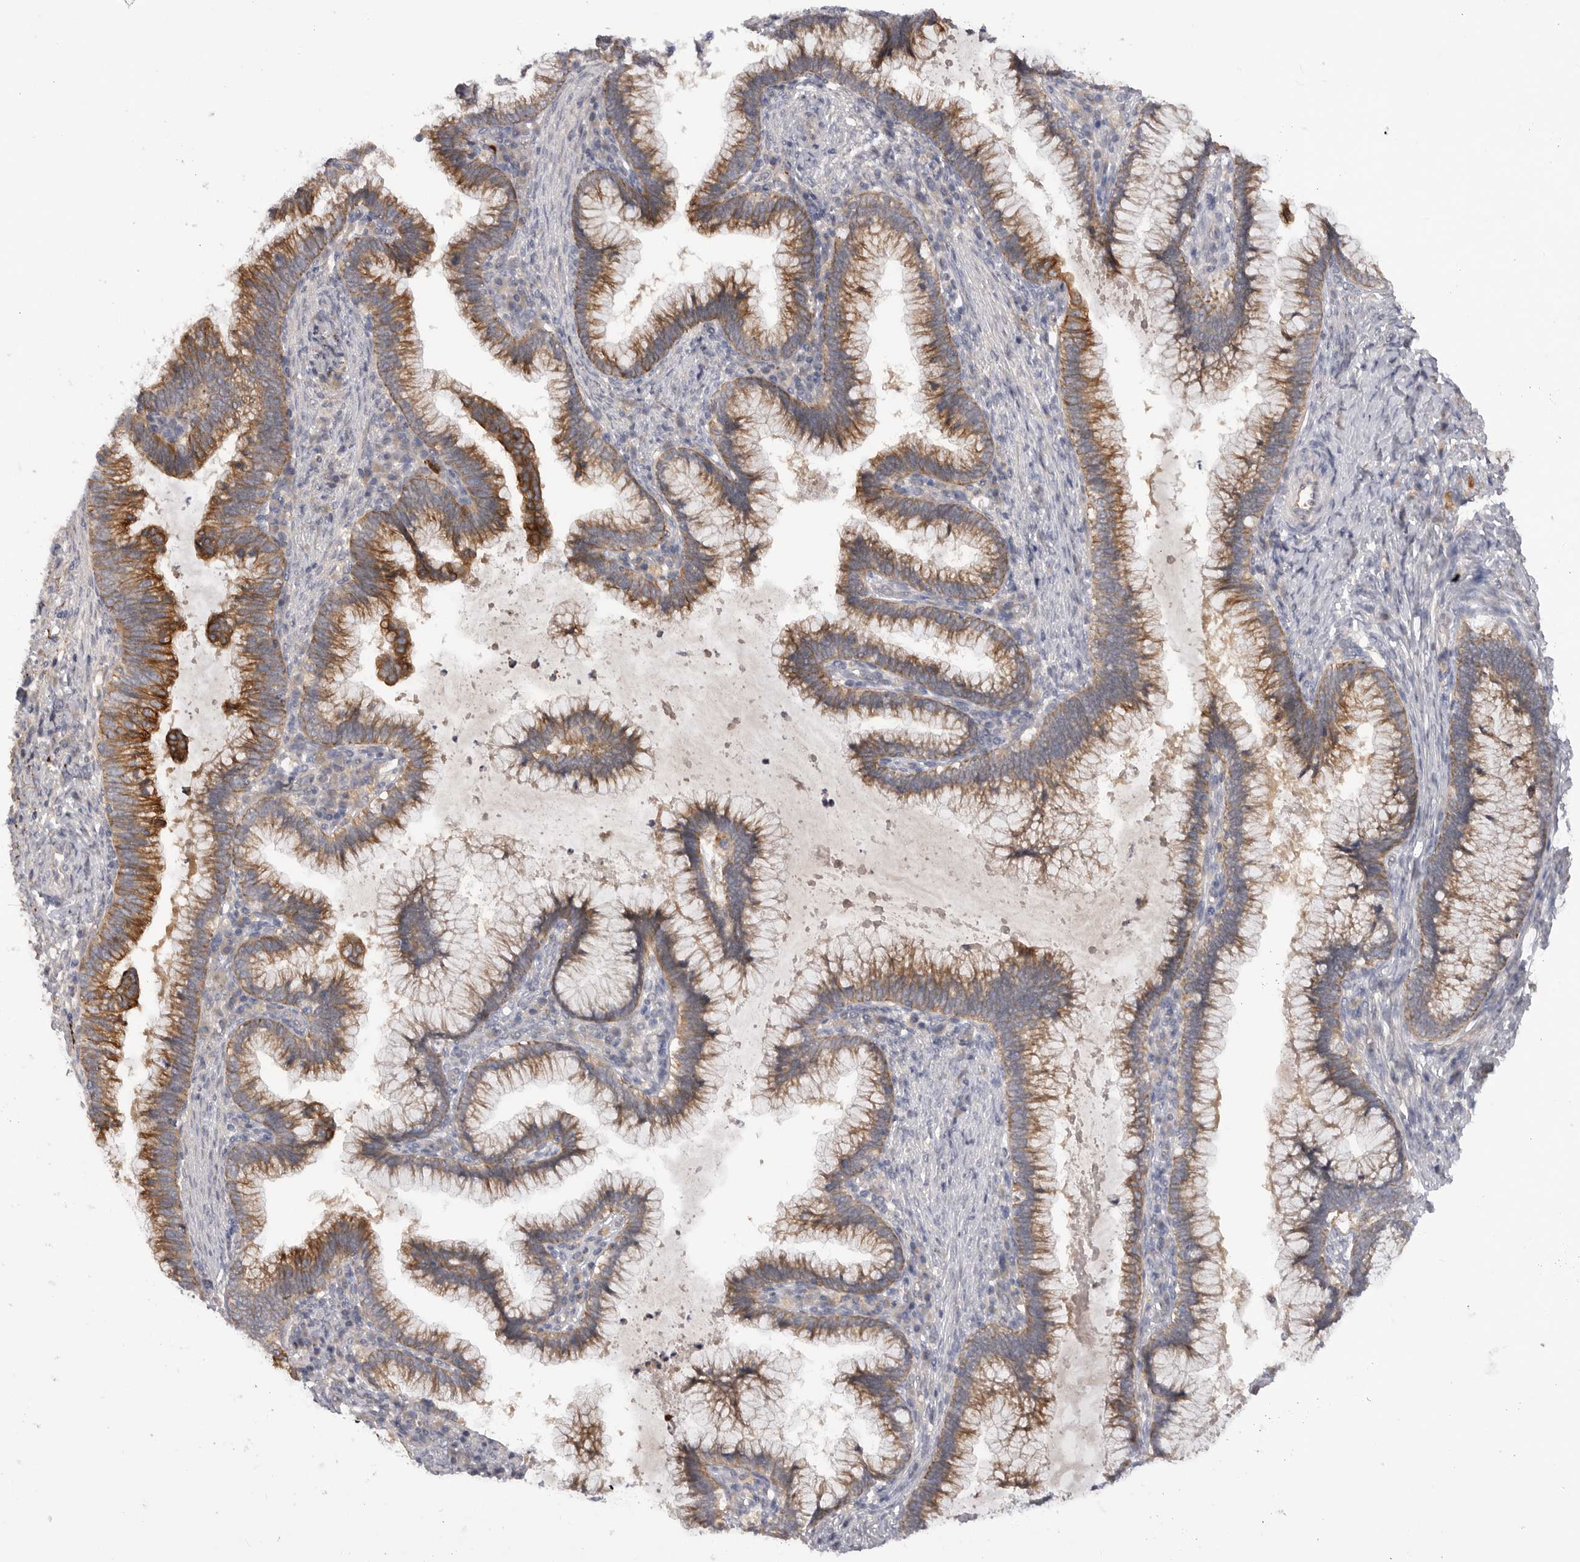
{"staining": {"intensity": "moderate", "quantity": ">75%", "location": "cytoplasmic/membranous"}, "tissue": "cervical cancer", "cell_type": "Tumor cells", "image_type": "cancer", "snomed": [{"axis": "morphology", "description": "Adenocarcinoma, NOS"}, {"axis": "topography", "description": "Cervix"}], "caption": "A high-resolution histopathology image shows immunohistochemistry staining of adenocarcinoma (cervical), which shows moderate cytoplasmic/membranous expression in about >75% of tumor cells.", "gene": "DHDDS", "patient": {"sex": "female", "age": 36}}